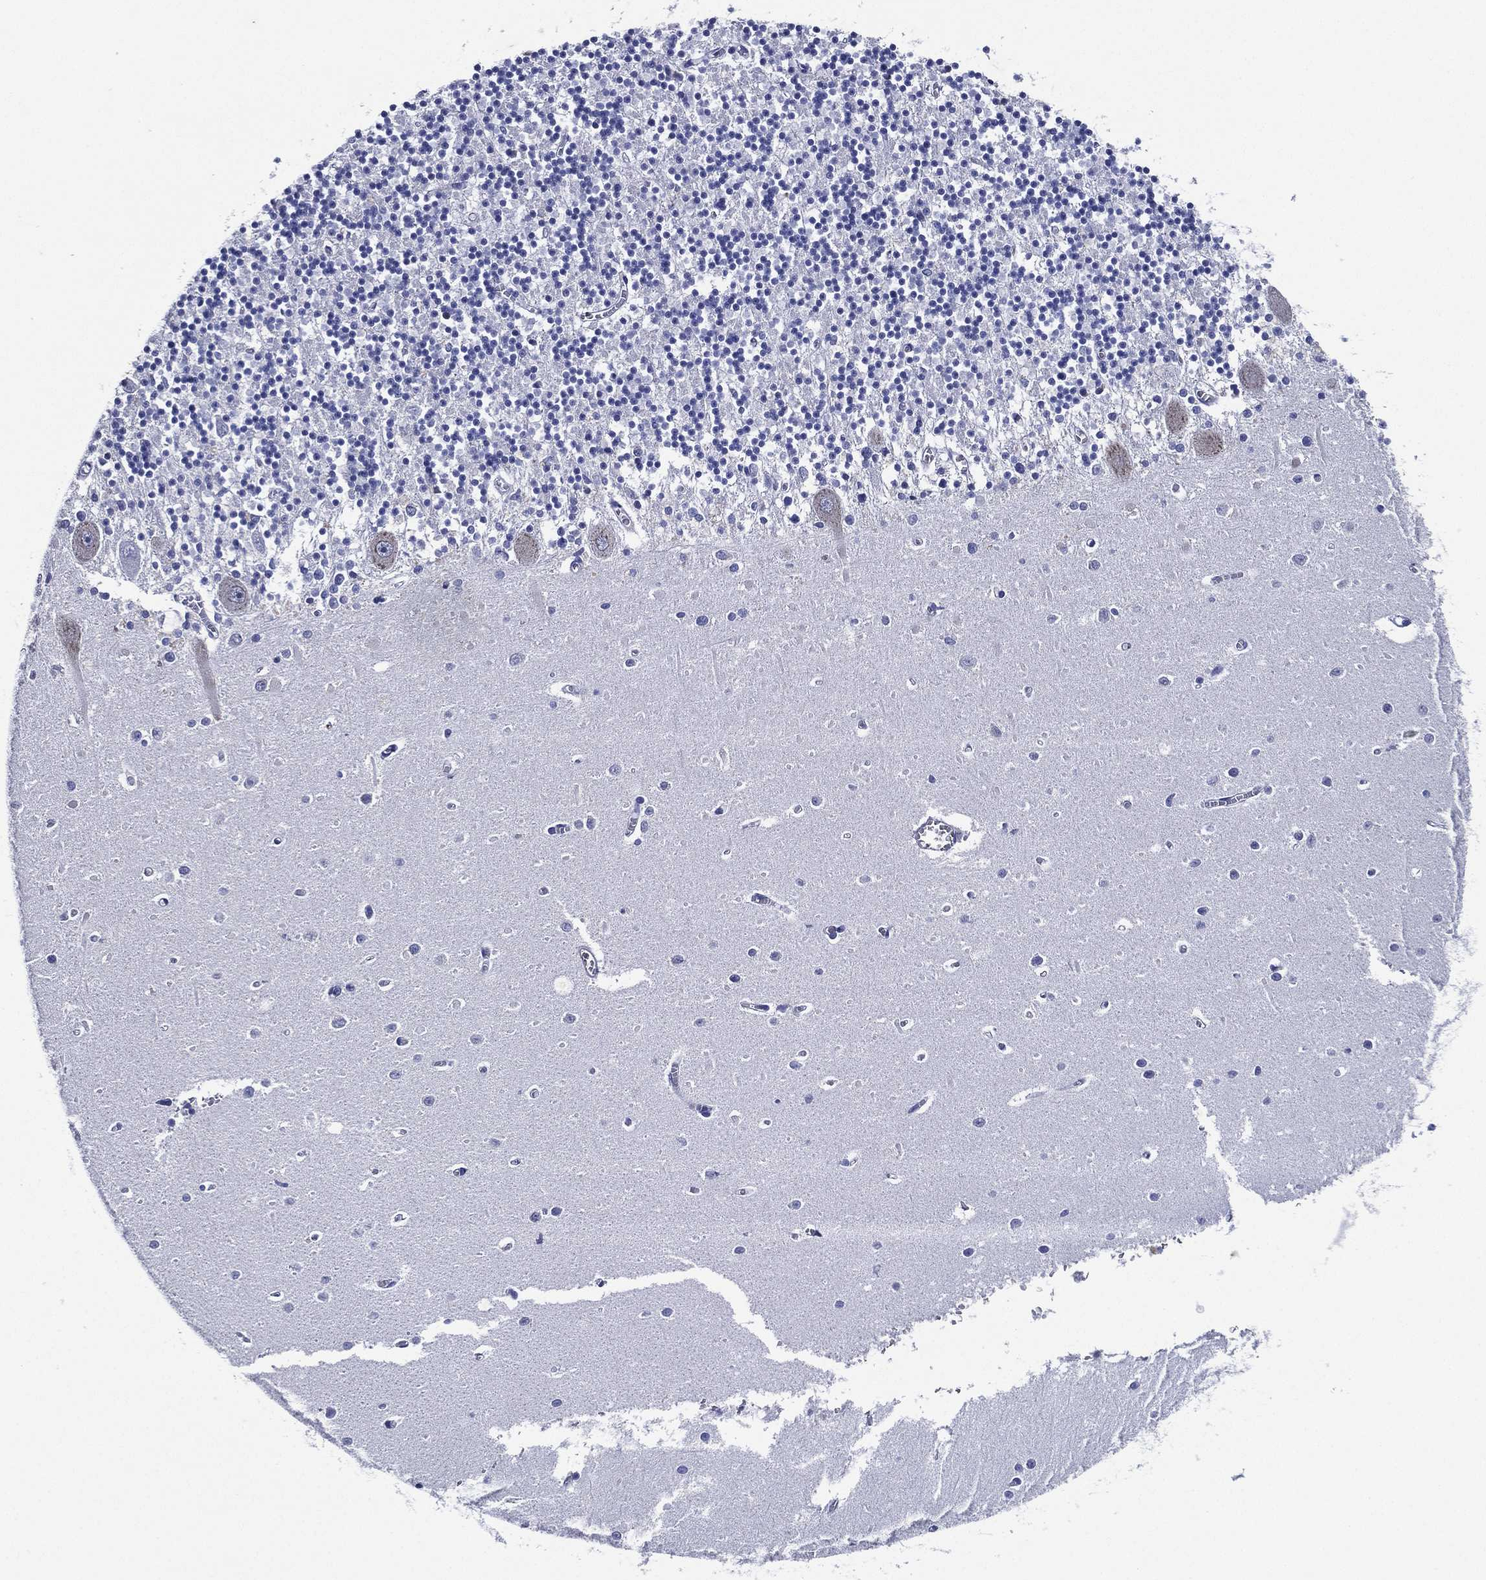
{"staining": {"intensity": "negative", "quantity": "none", "location": "none"}, "tissue": "cerebellum", "cell_type": "Cells in granular layer", "image_type": "normal", "snomed": [{"axis": "morphology", "description": "Normal tissue, NOS"}, {"axis": "topography", "description": "Cerebellum"}], "caption": "DAB (3,3'-diaminobenzidine) immunohistochemical staining of benign human cerebellum reveals no significant expression in cells in granular layer.", "gene": "TMPRSS11D", "patient": {"sex": "female", "age": 64}}